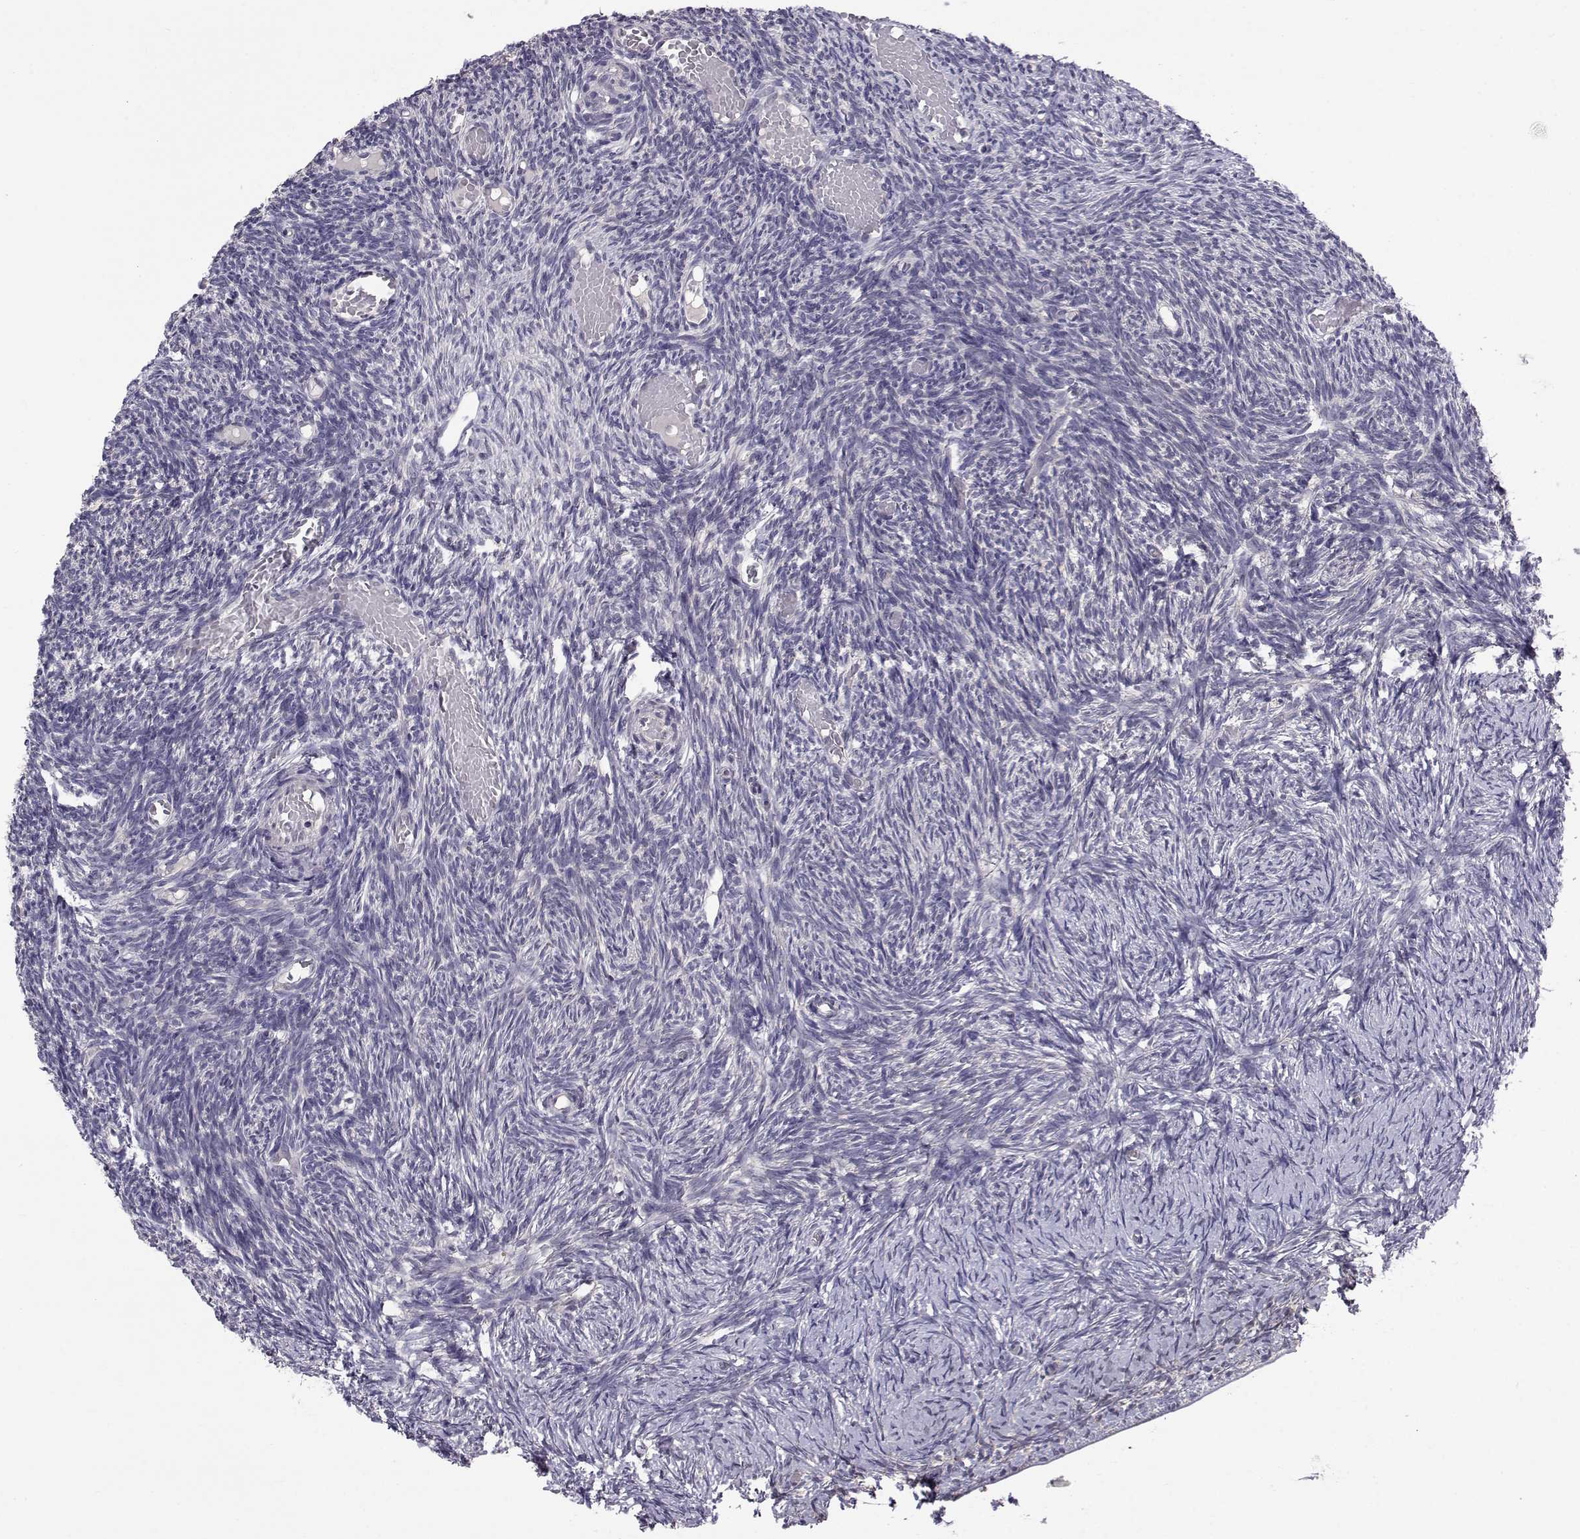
{"staining": {"intensity": "strong", "quantity": ">75%", "location": "cytoplasmic/membranous"}, "tissue": "ovary", "cell_type": "Follicle cells", "image_type": "normal", "snomed": [{"axis": "morphology", "description": "Normal tissue, NOS"}, {"axis": "topography", "description": "Ovary"}], "caption": "Ovary stained for a protein (brown) displays strong cytoplasmic/membranous positive staining in about >75% of follicle cells.", "gene": "PEX5L", "patient": {"sex": "female", "age": 39}}